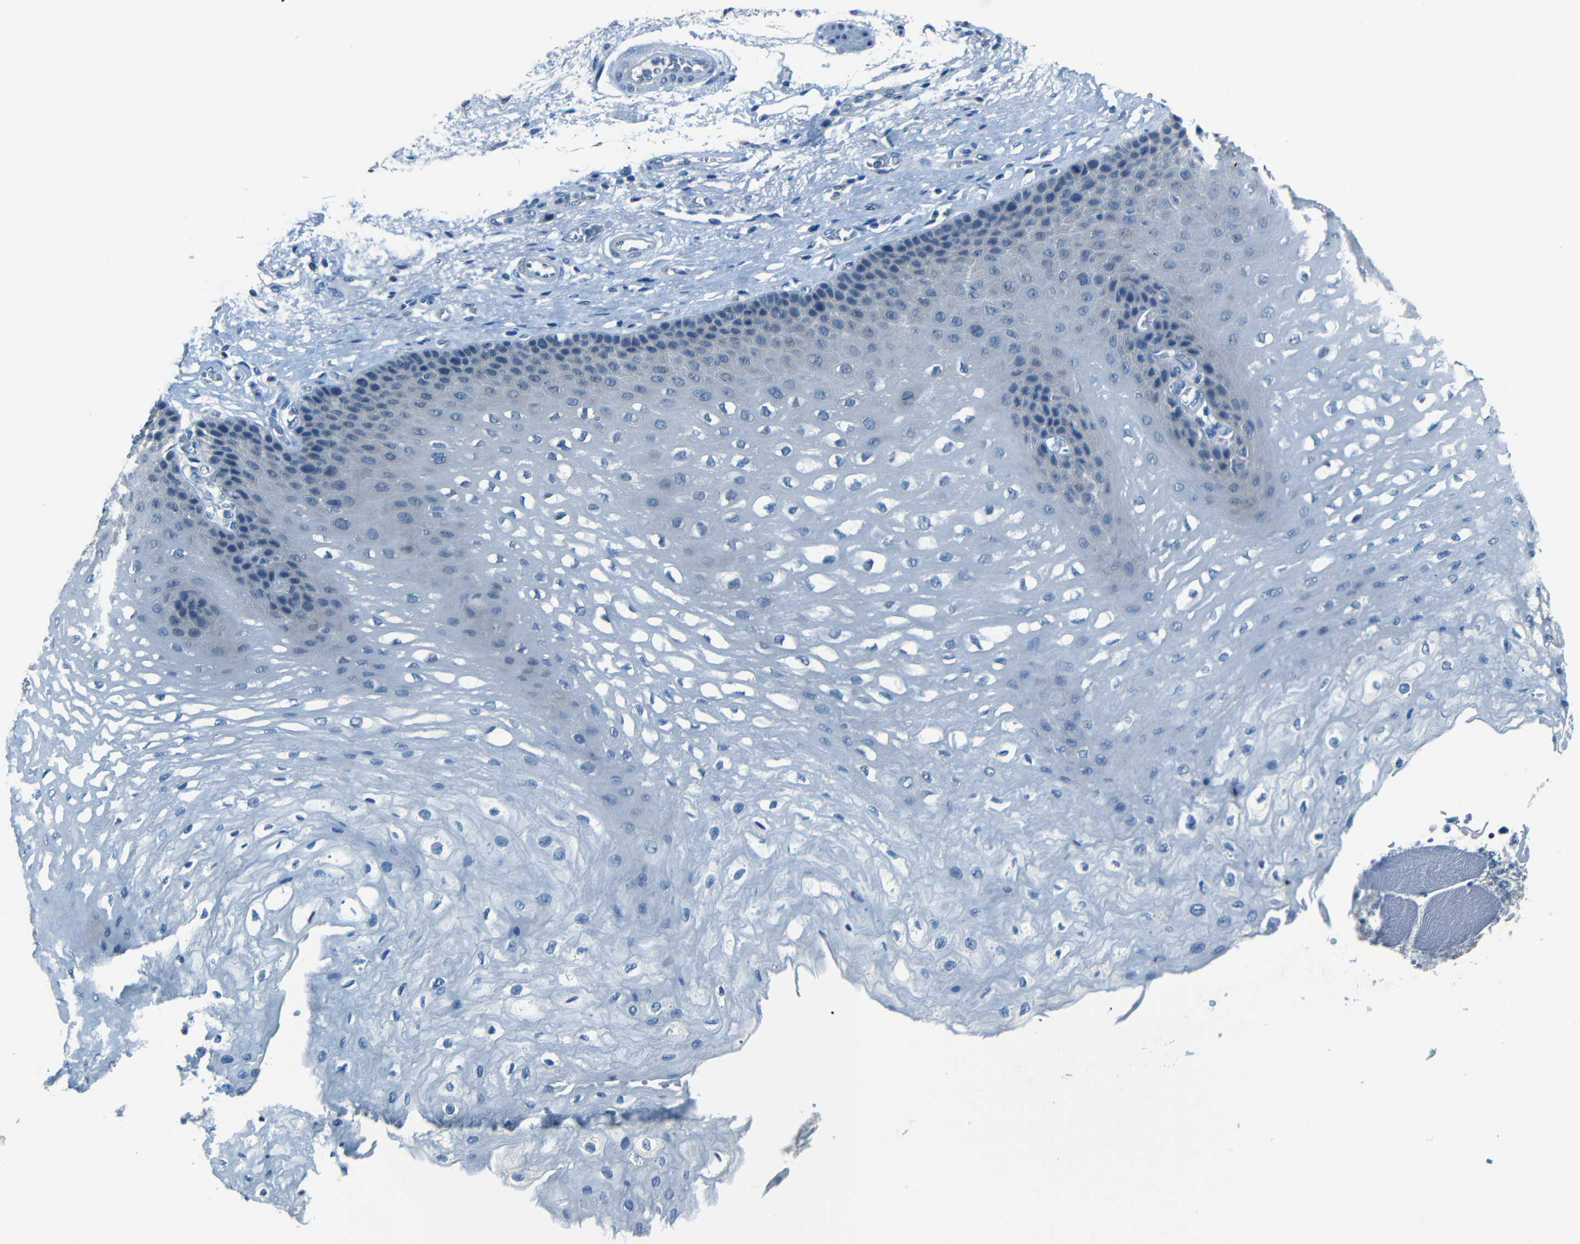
{"staining": {"intensity": "negative", "quantity": "none", "location": "none"}, "tissue": "esophagus", "cell_type": "Squamous epithelial cells", "image_type": "normal", "snomed": [{"axis": "morphology", "description": "Normal tissue, NOS"}, {"axis": "topography", "description": "Esophagus"}], "caption": "Immunohistochemistry (IHC) photomicrograph of benign esophagus: human esophagus stained with DAB displays no significant protein positivity in squamous epithelial cells.", "gene": "ZMAT1", "patient": {"sex": "female", "age": 72}}